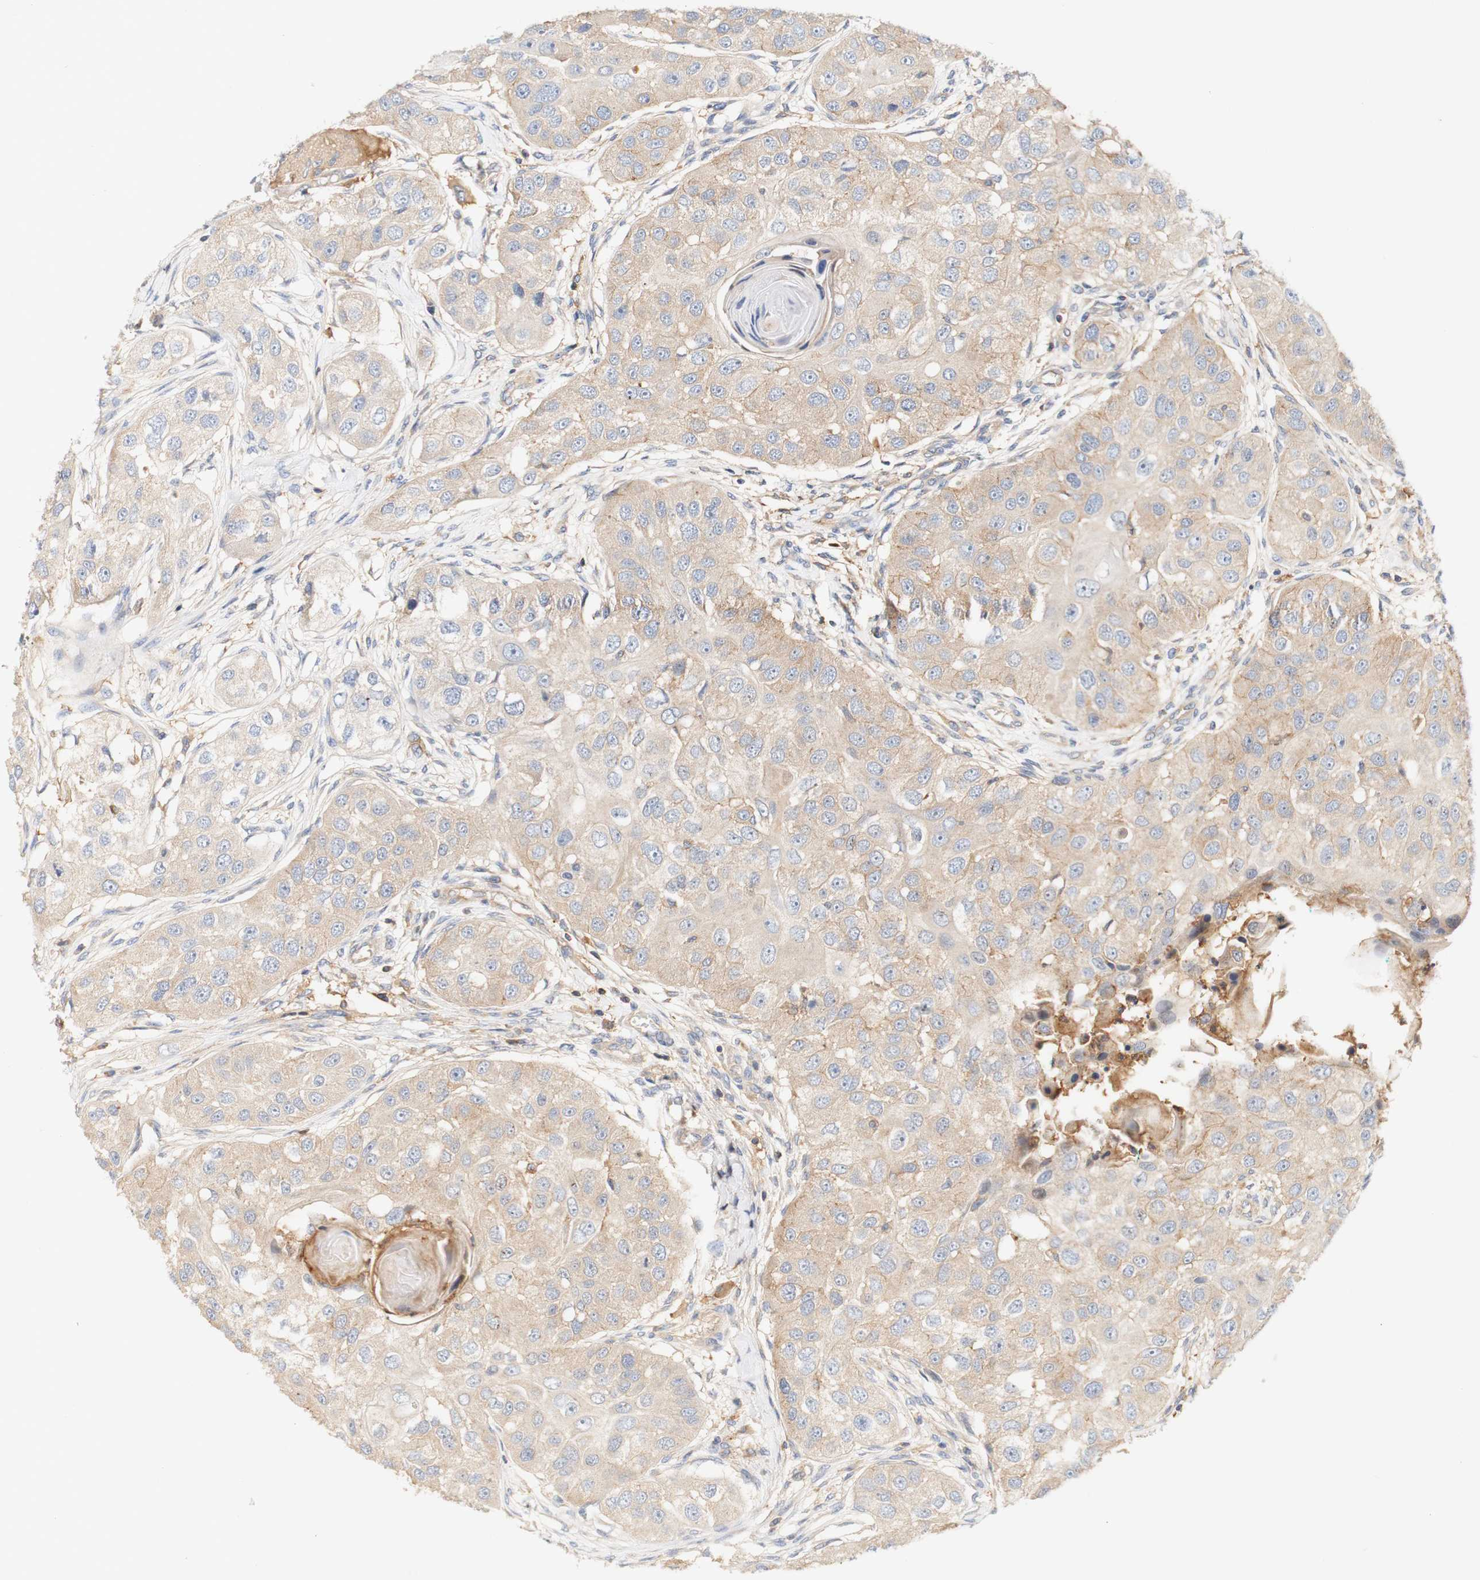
{"staining": {"intensity": "weak", "quantity": ">75%", "location": "cytoplasmic/membranous"}, "tissue": "head and neck cancer", "cell_type": "Tumor cells", "image_type": "cancer", "snomed": [{"axis": "morphology", "description": "Normal tissue, NOS"}, {"axis": "morphology", "description": "Squamous cell carcinoma, NOS"}, {"axis": "topography", "description": "Skeletal muscle"}, {"axis": "topography", "description": "Head-Neck"}], "caption": "Protein expression analysis of head and neck cancer reveals weak cytoplasmic/membranous expression in about >75% of tumor cells.", "gene": "PCDH7", "patient": {"sex": "male", "age": 51}}